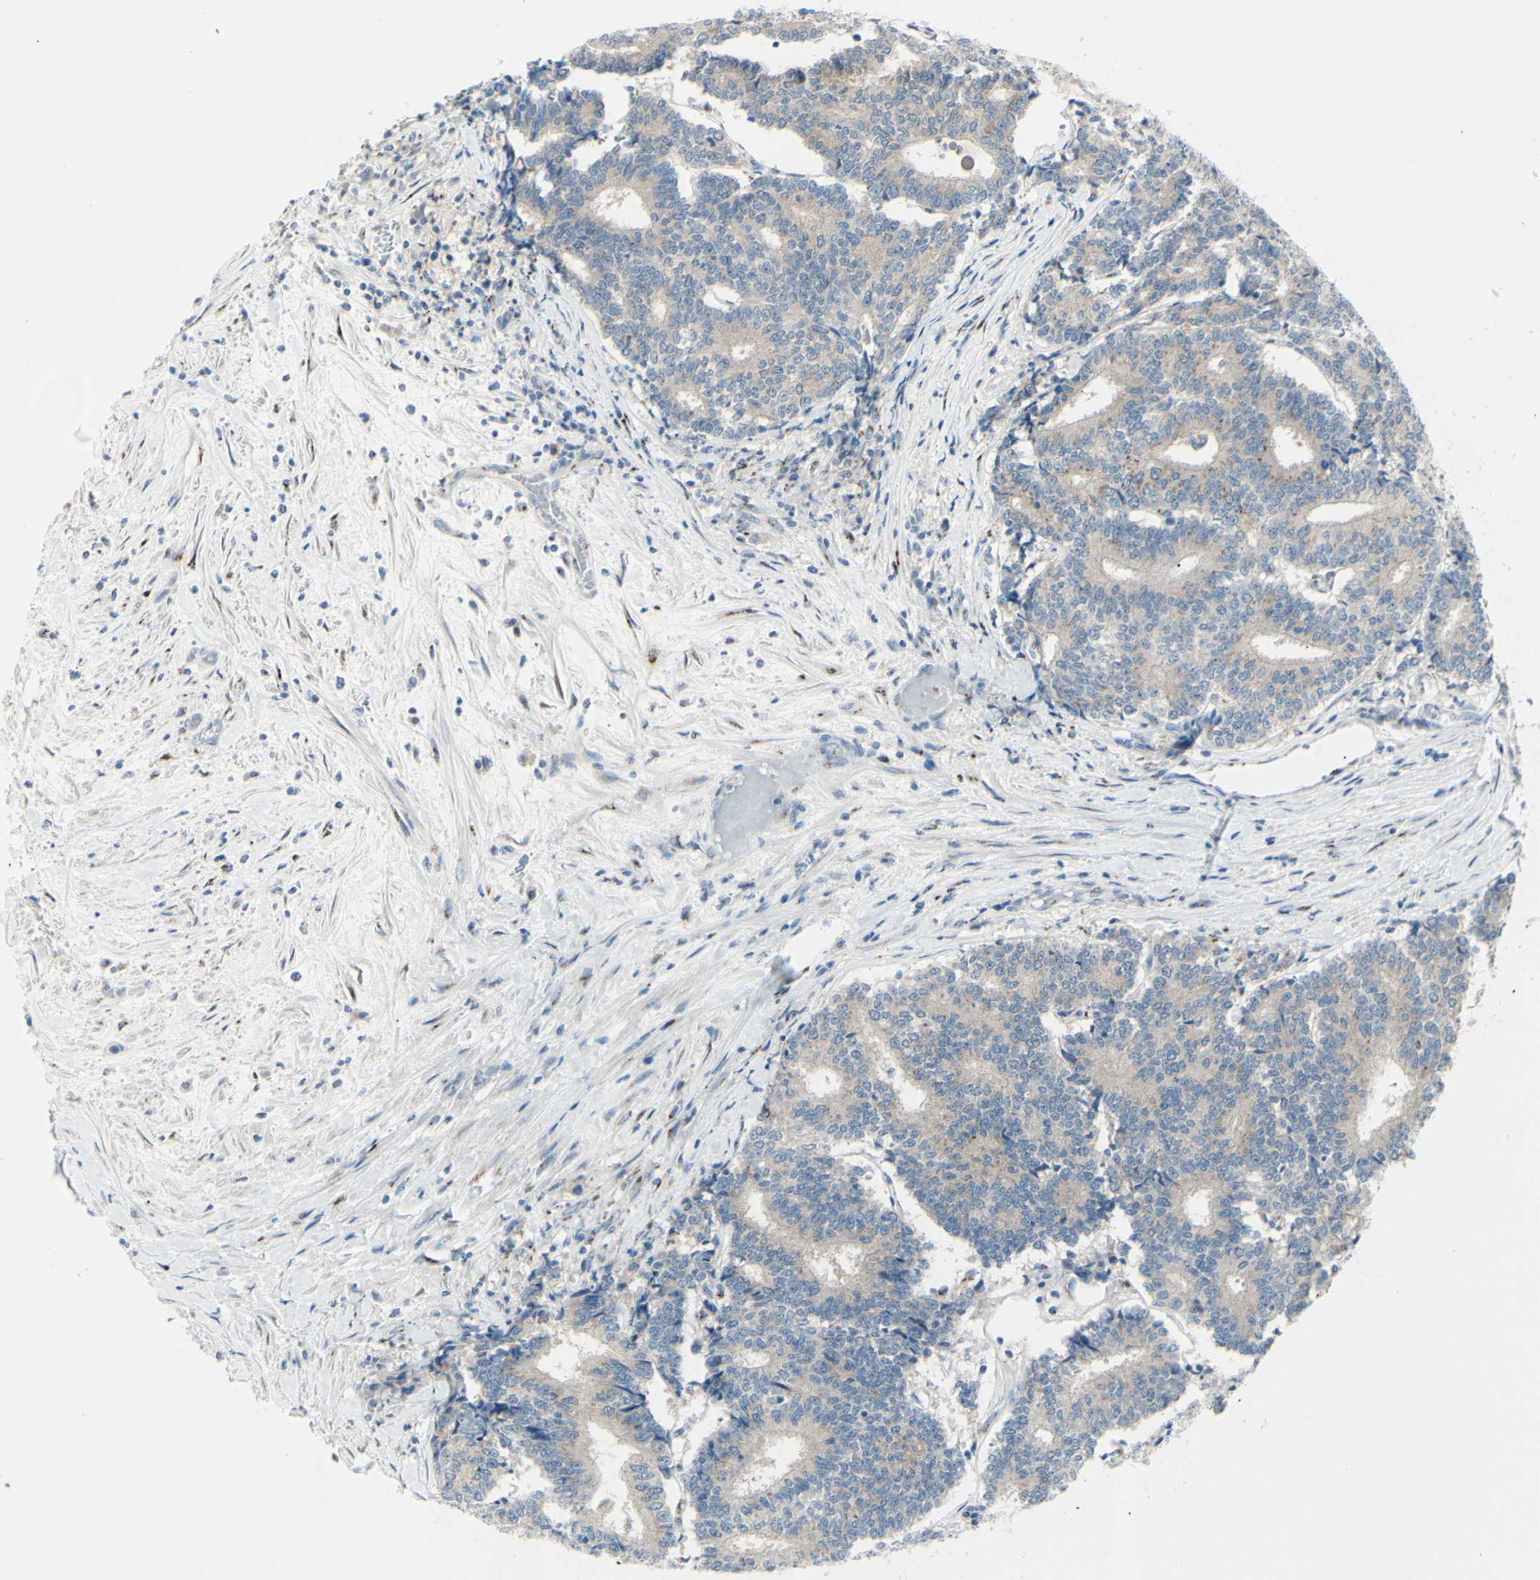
{"staining": {"intensity": "weak", "quantity": "25%-75%", "location": "cytoplasmic/membranous"}, "tissue": "prostate cancer", "cell_type": "Tumor cells", "image_type": "cancer", "snomed": [{"axis": "morphology", "description": "Normal tissue, NOS"}, {"axis": "morphology", "description": "Adenocarcinoma, High grade"}, {"axis": "topography", "description": "Prostate"}, {"axis": "topography", "description": "Seminal veicle"}], "caption": "A photomicrograph showing weak cytoplasmic/membranous staining in approximately 25%-75% of tumor cells in prostate cancer (adenocarcinoma (high-grade)), as visualized by brown immunohistochemical staining.", "gene": "B4GALT1", "patient": {"sex": "male", "age": 55}}